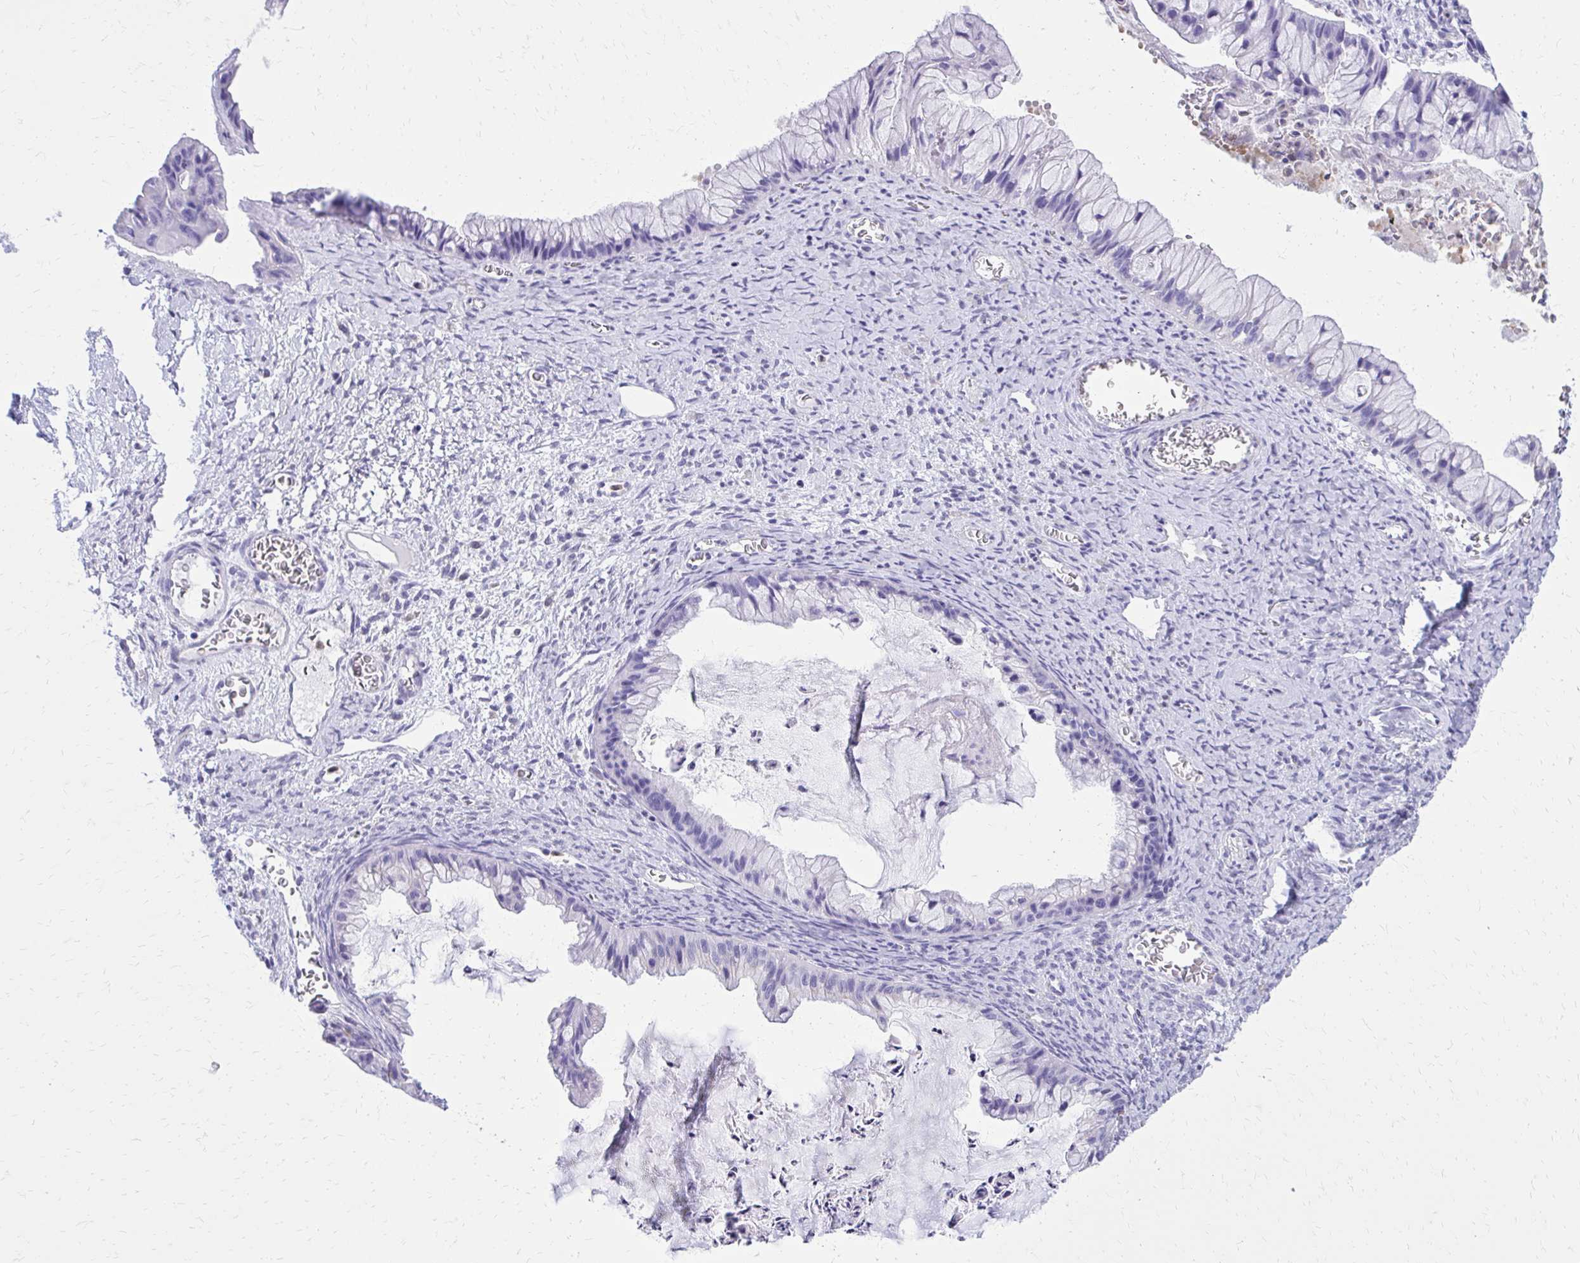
{"staining": {"intensity": "negative", "quantity": "none", "location": "none"}, "tissue": "ovarian cancer", "cell_type": "Tumor cells", "image_type": "cancer", "snomed": [{"axis": "morphology", "description": "Cystadenocarcinoma, mucinous, NOS"}, {"axis": "topography", "description": "Ovary"}], "caption": "The histopathology image shows no significant staining in tumor cells of ovarian cancer.", "gene": "CAT", "patient": {"sex": "female", "age": 72}}